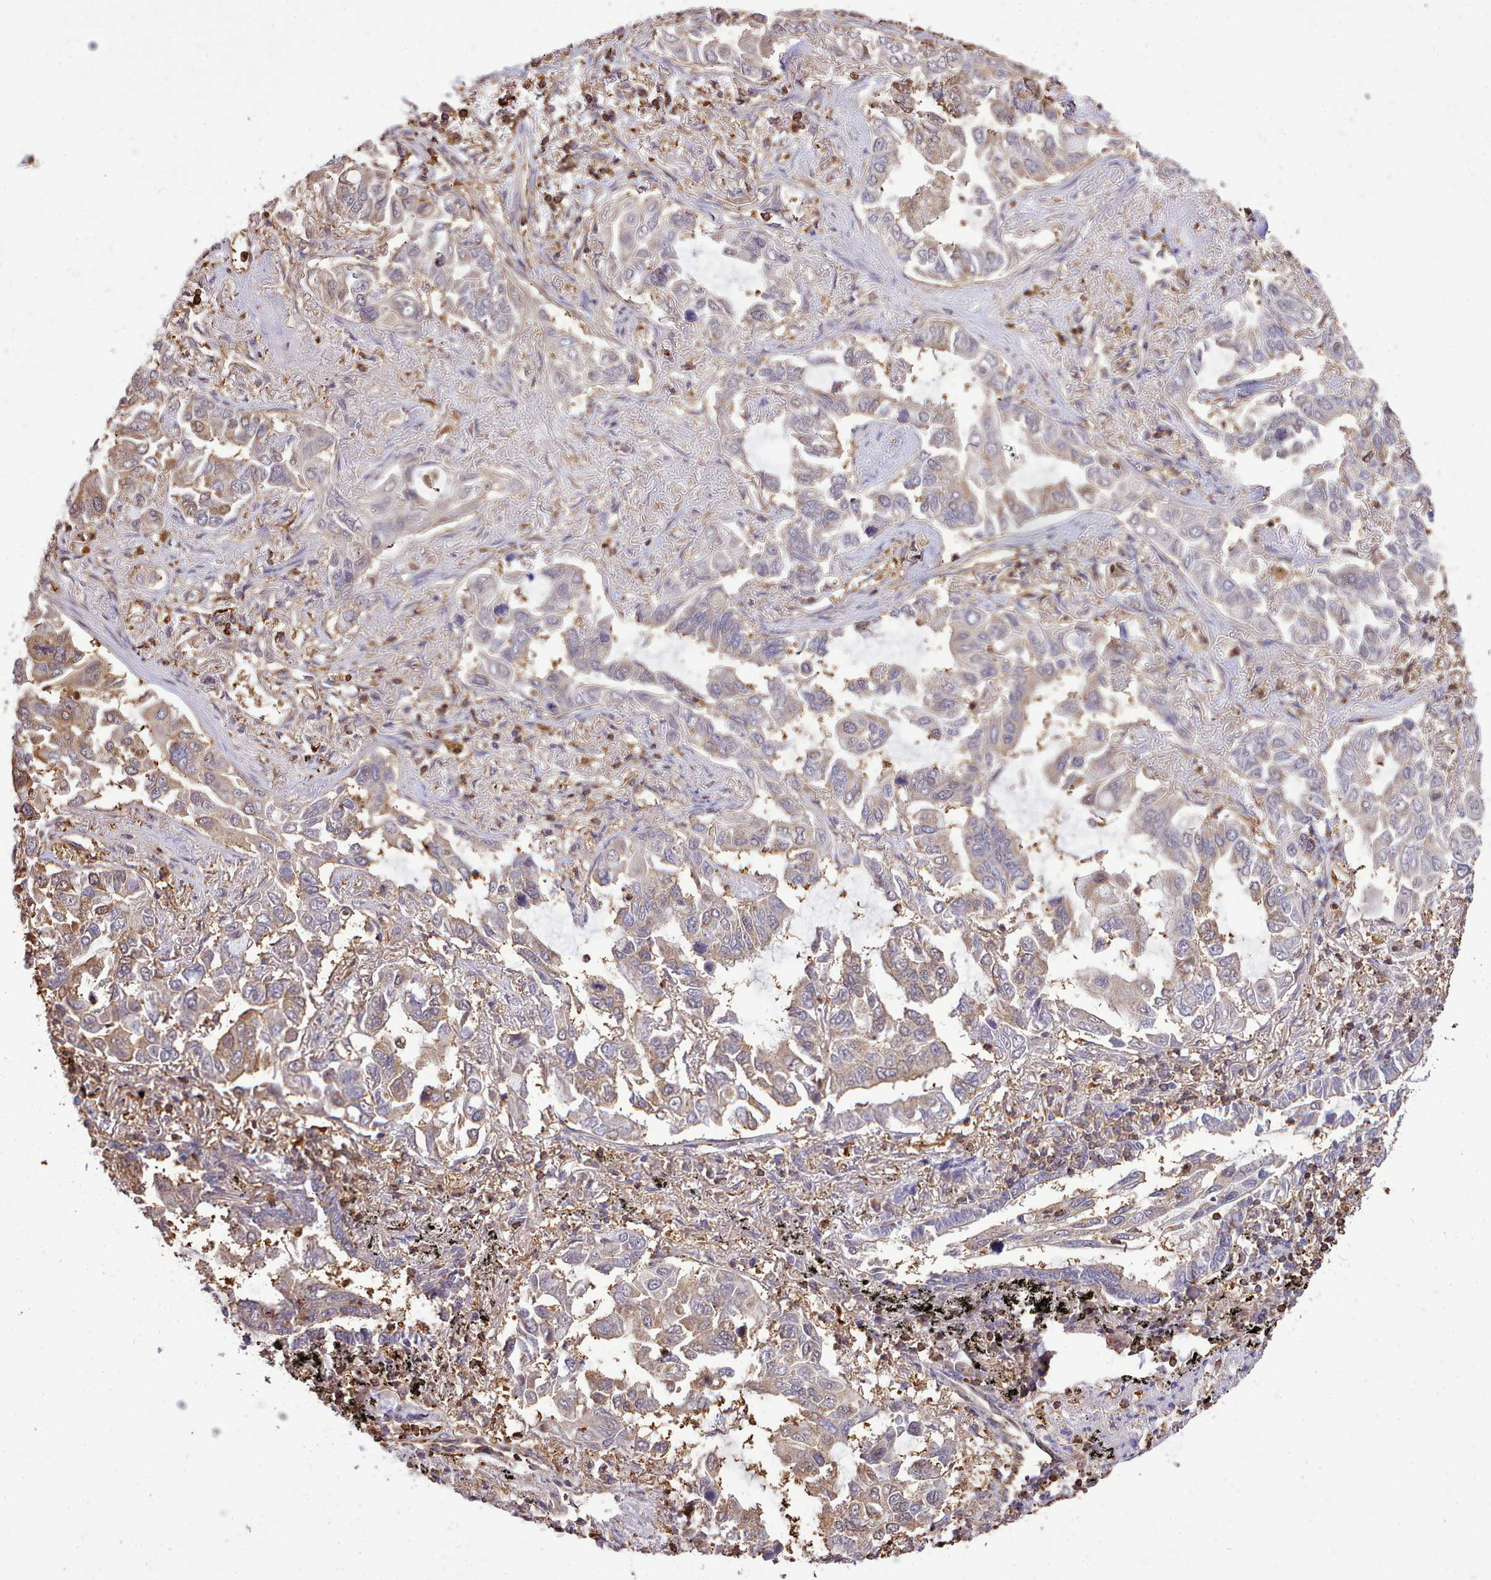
{"staining": {"intensity": "weak", "quantity": "25%-75%", "location": "cytoplasmic/membranous"}, "tissue": "lung cancer", "cell_type": "Tumor cells", "image_type": "cancer", "snomed": [{"axis": "morphology", "description": "Adenocarcinoma, NOS"}, {"axis": "topography", "description": "Lung"}], "caption": "Immunohistochemical staining of human adenocarcinoma (lung) demonstrates low levels of weak cytoplasmic/membranous protein expression in approximately 25%-75% of tumor cells.", "gene": "CAPZA1", "patient": {"sex": "male", "age": 64}}